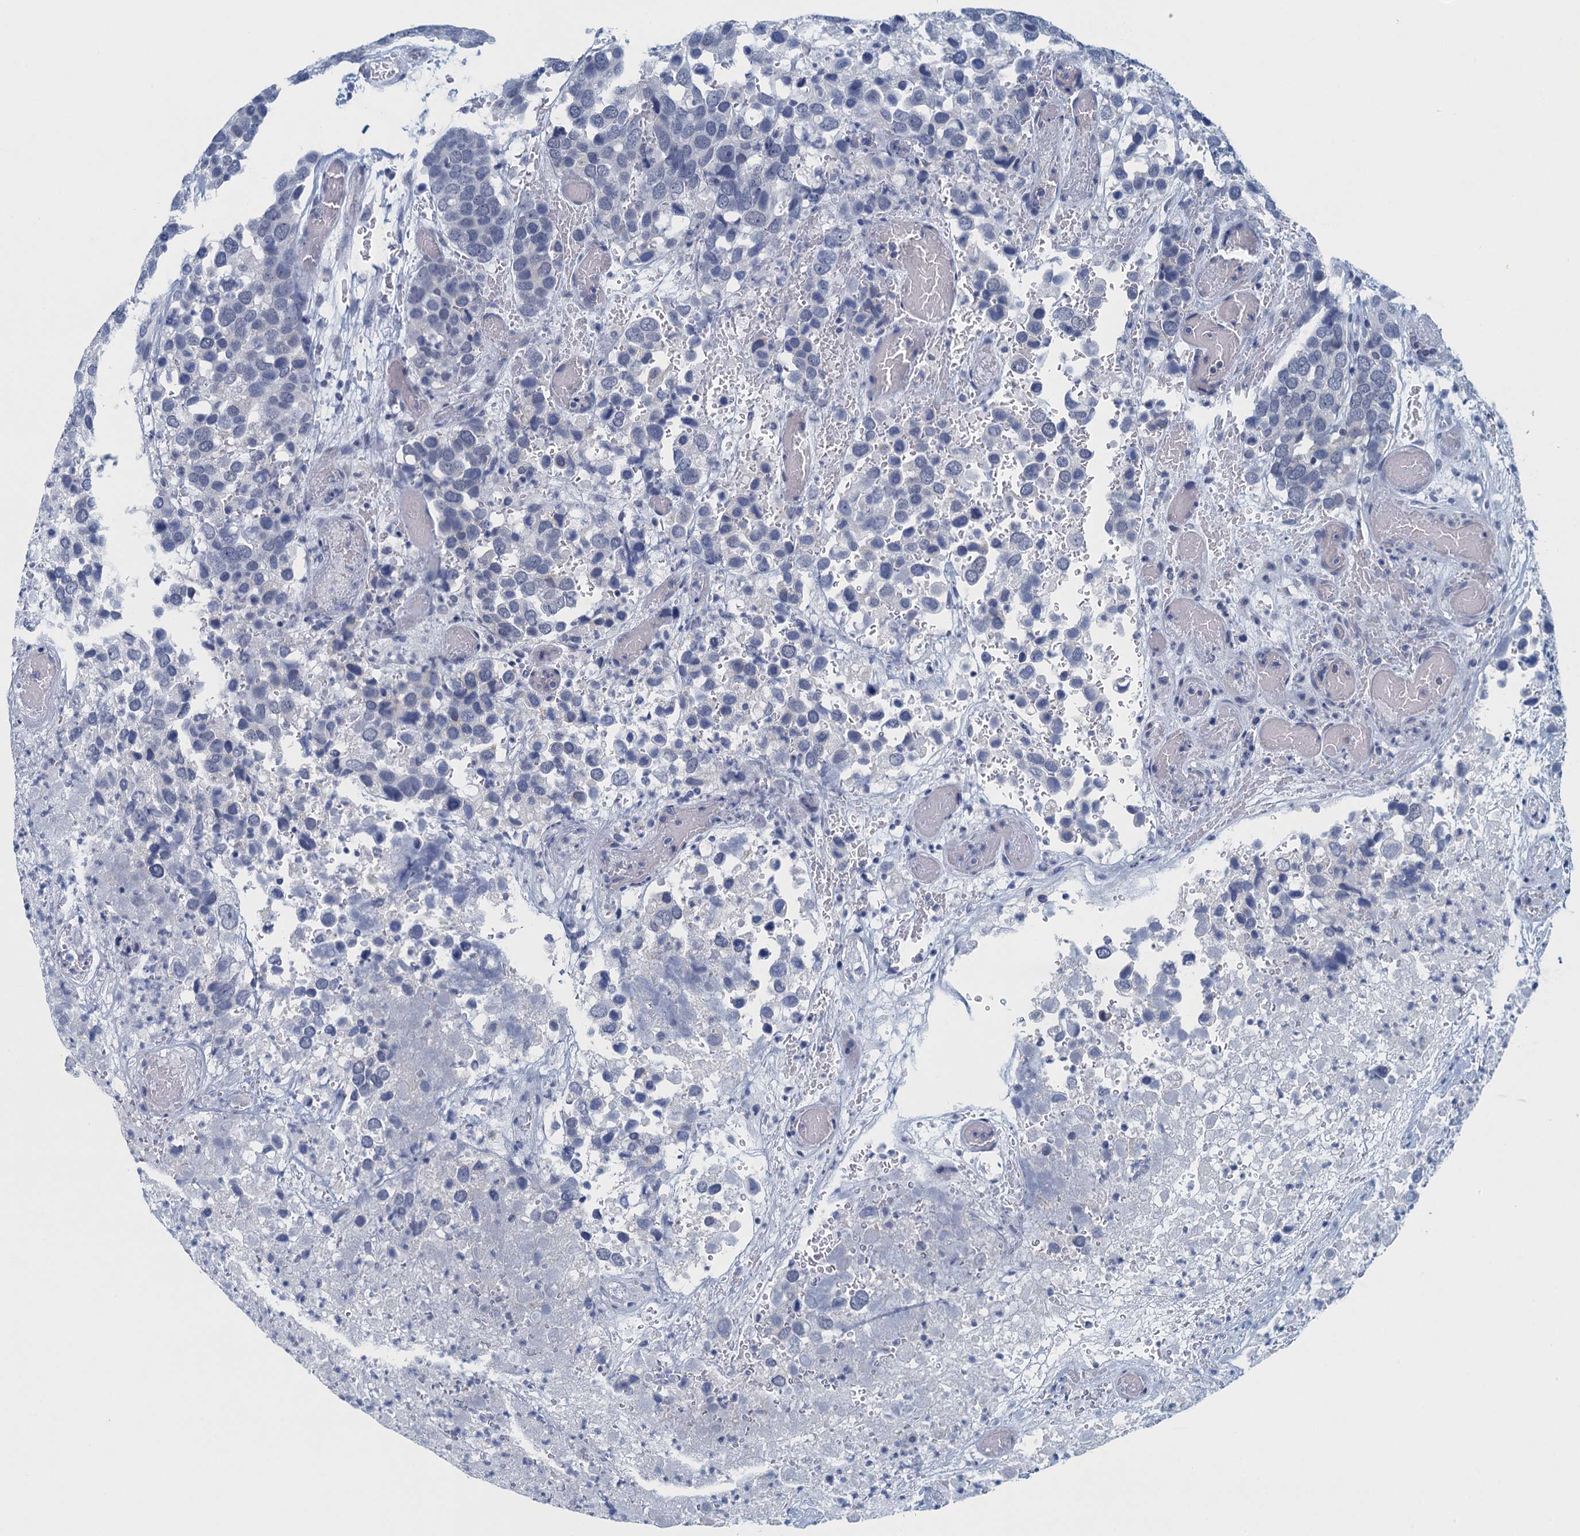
{"staining": {"intensity": "negative", "quantity": "none", "location": "none"}, "tissue": "breast cancer", "cell_type": "Tumor cells", "image_type": "cancer", "snomed": [{"axis": "morphology", "description": "Duct carcinoma"}, {"axis": "topography", "description": "Breast"}], "caption": "Micrograph shows no protein positivity in tumor cells of breast intraductal carcinoma tissue.", "gene": "ENSG00000131152", "patient": {"sex": "female", "age": 83}}